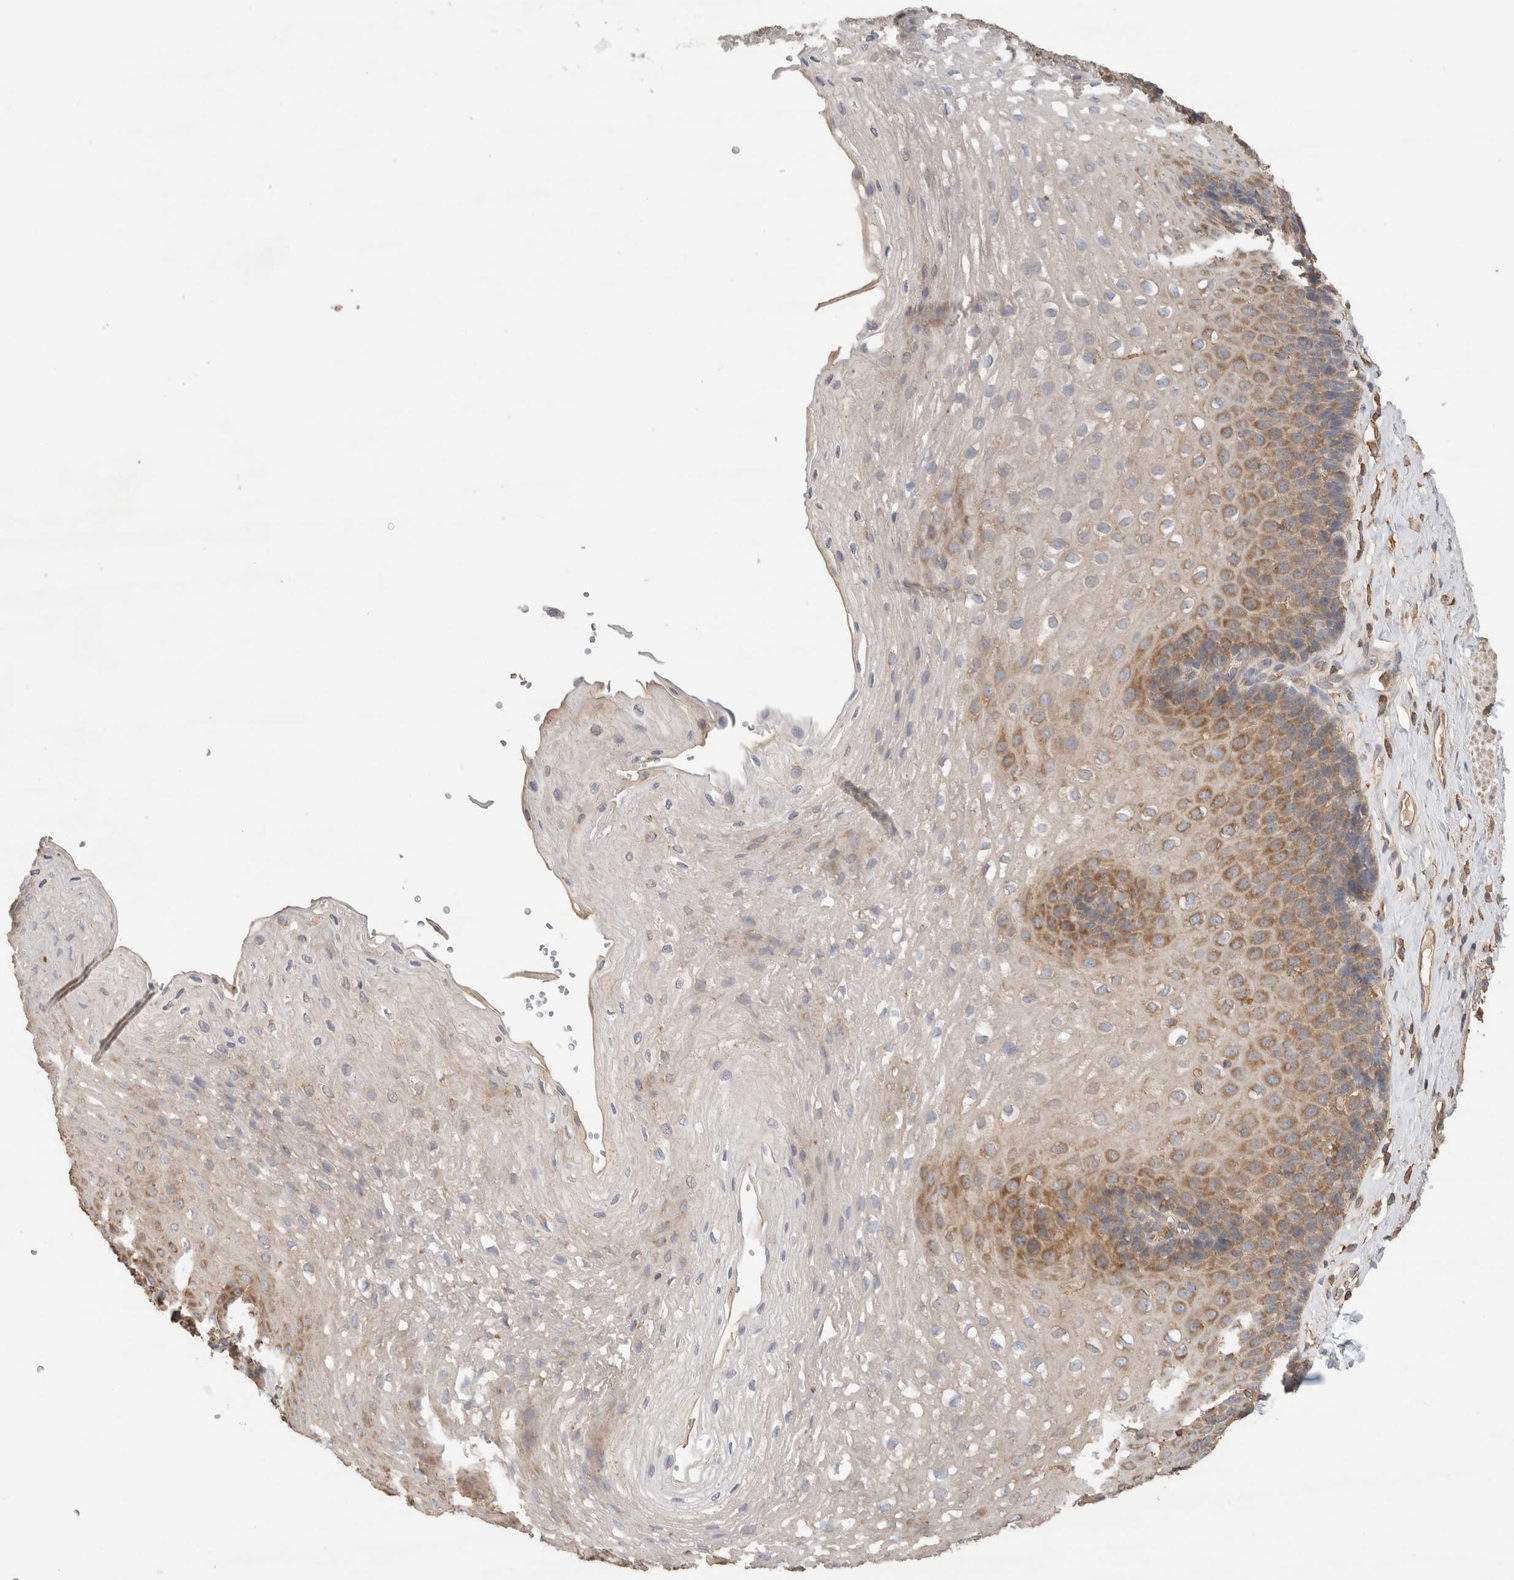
{"staining": {"intensity": "moderate", "quantity": ">75%", "location": "cytoplasmic/membranous"}, "tissue": "esophagus", "cell_type": "Squamous epithelial cells", "image_type": "normal", "snomed": [{"axis": "morphology", "description": "Normal tissue, NOS"}, {"axis": "topography", "description": "Esophagus"}], "caption": "Squamous epithelial cells demonstrate medium levels of moderate cytoplasmic/membranous expression in approximately >75% of cells in normal esophagus.", "gene": "EIF4G3", "patient": {"sex": "female", "age": 66}}